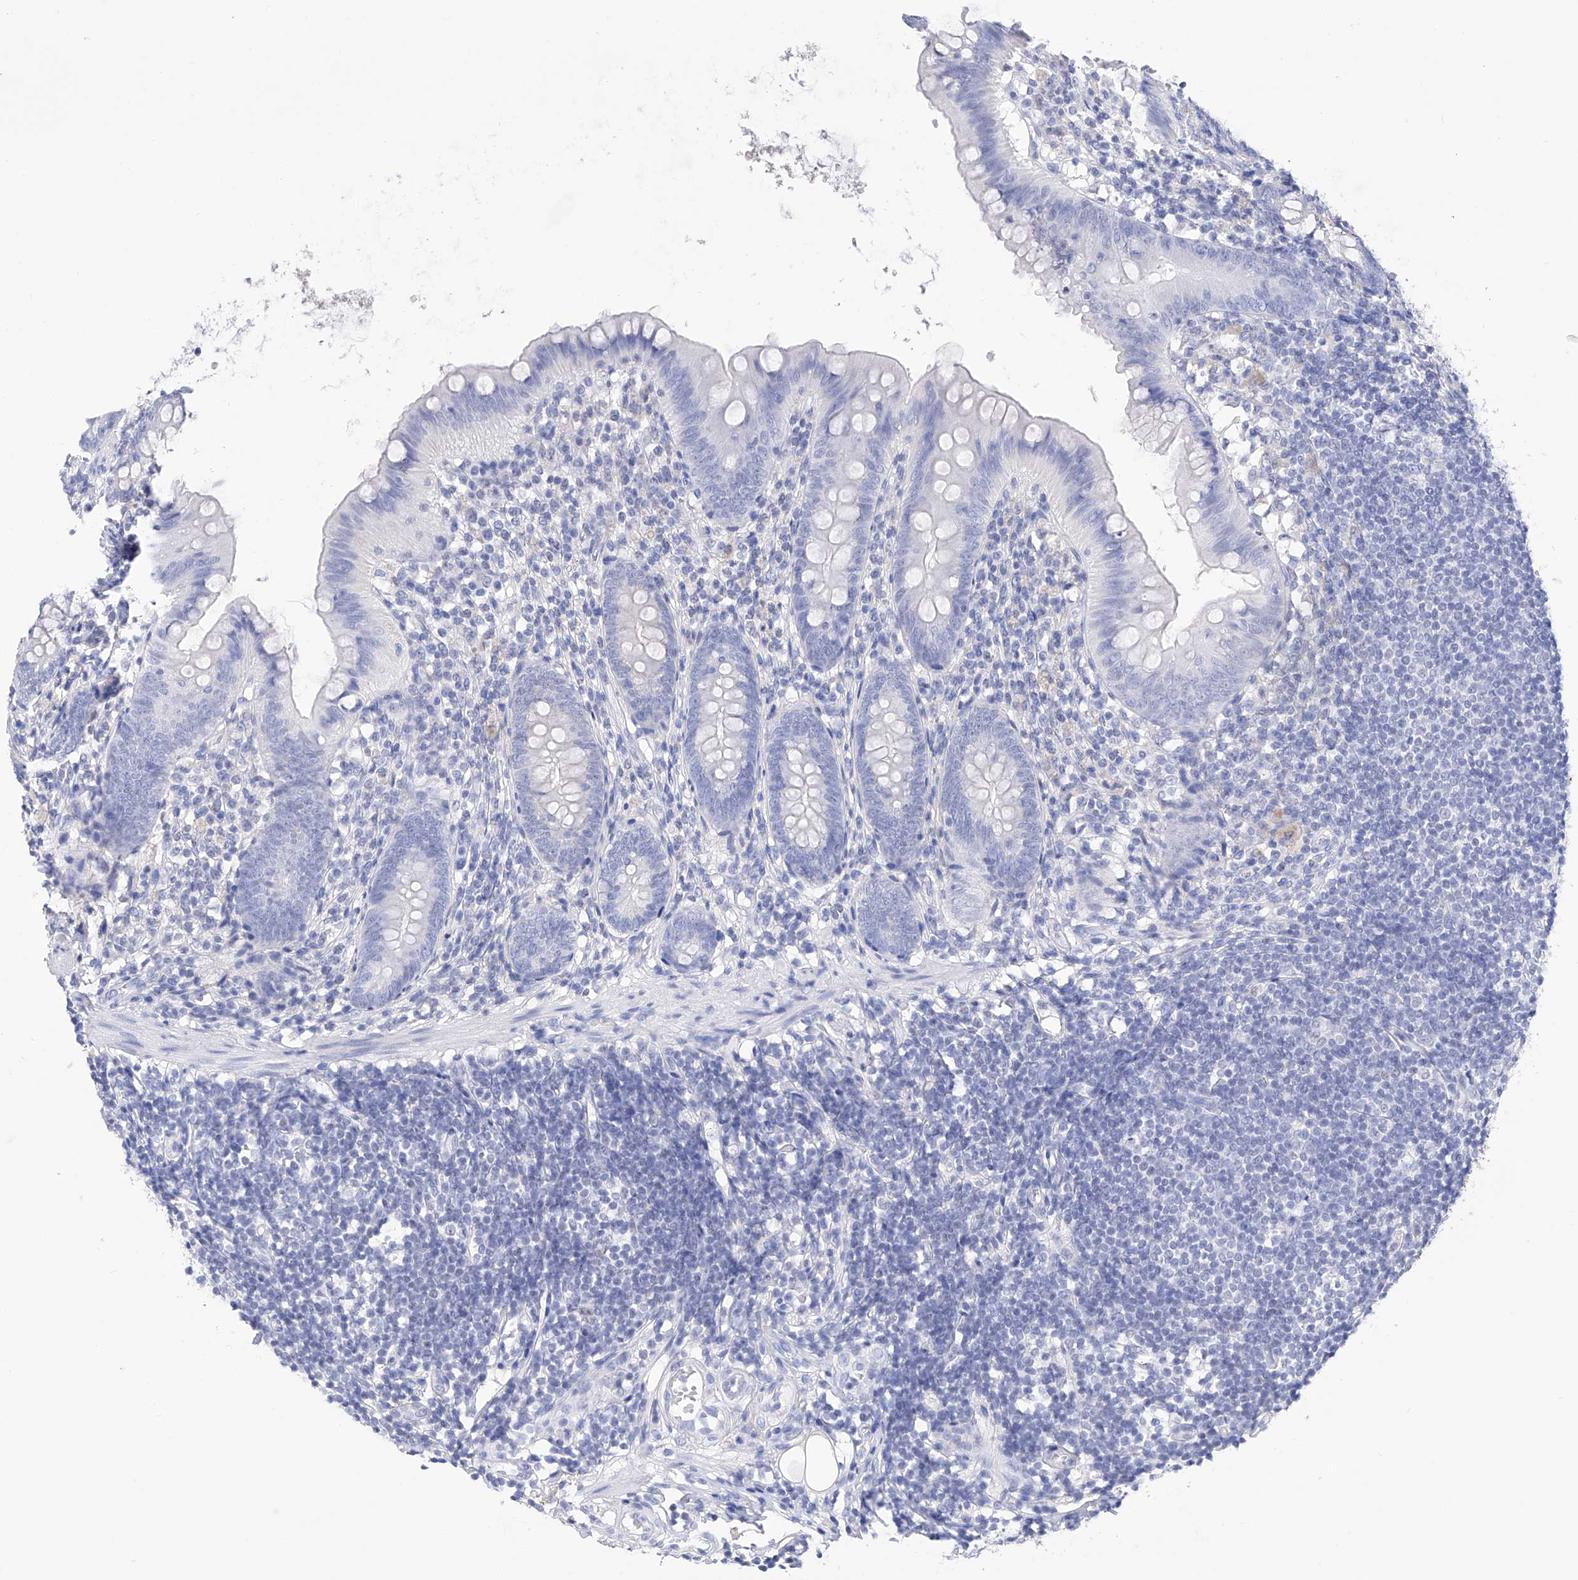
{"staining": {"intensity": "negative", "quantity": "none", "location": "none"}, "tissue": "appendix", "cell_type": "Glandular cells", "image_type": "normal", "snomed": [{"axis": "morphology", "description": "Normal tissue, NOS"}, {"axis": "topography", "description": "Appendix"}], "caption": "A high-resolution histopathology image shows immunohistochemistry staining of normal appendix, which displays no significant positivity in glandular cells.", "gene": "FLG", "patient": {"sex": "female", "age": 62}}